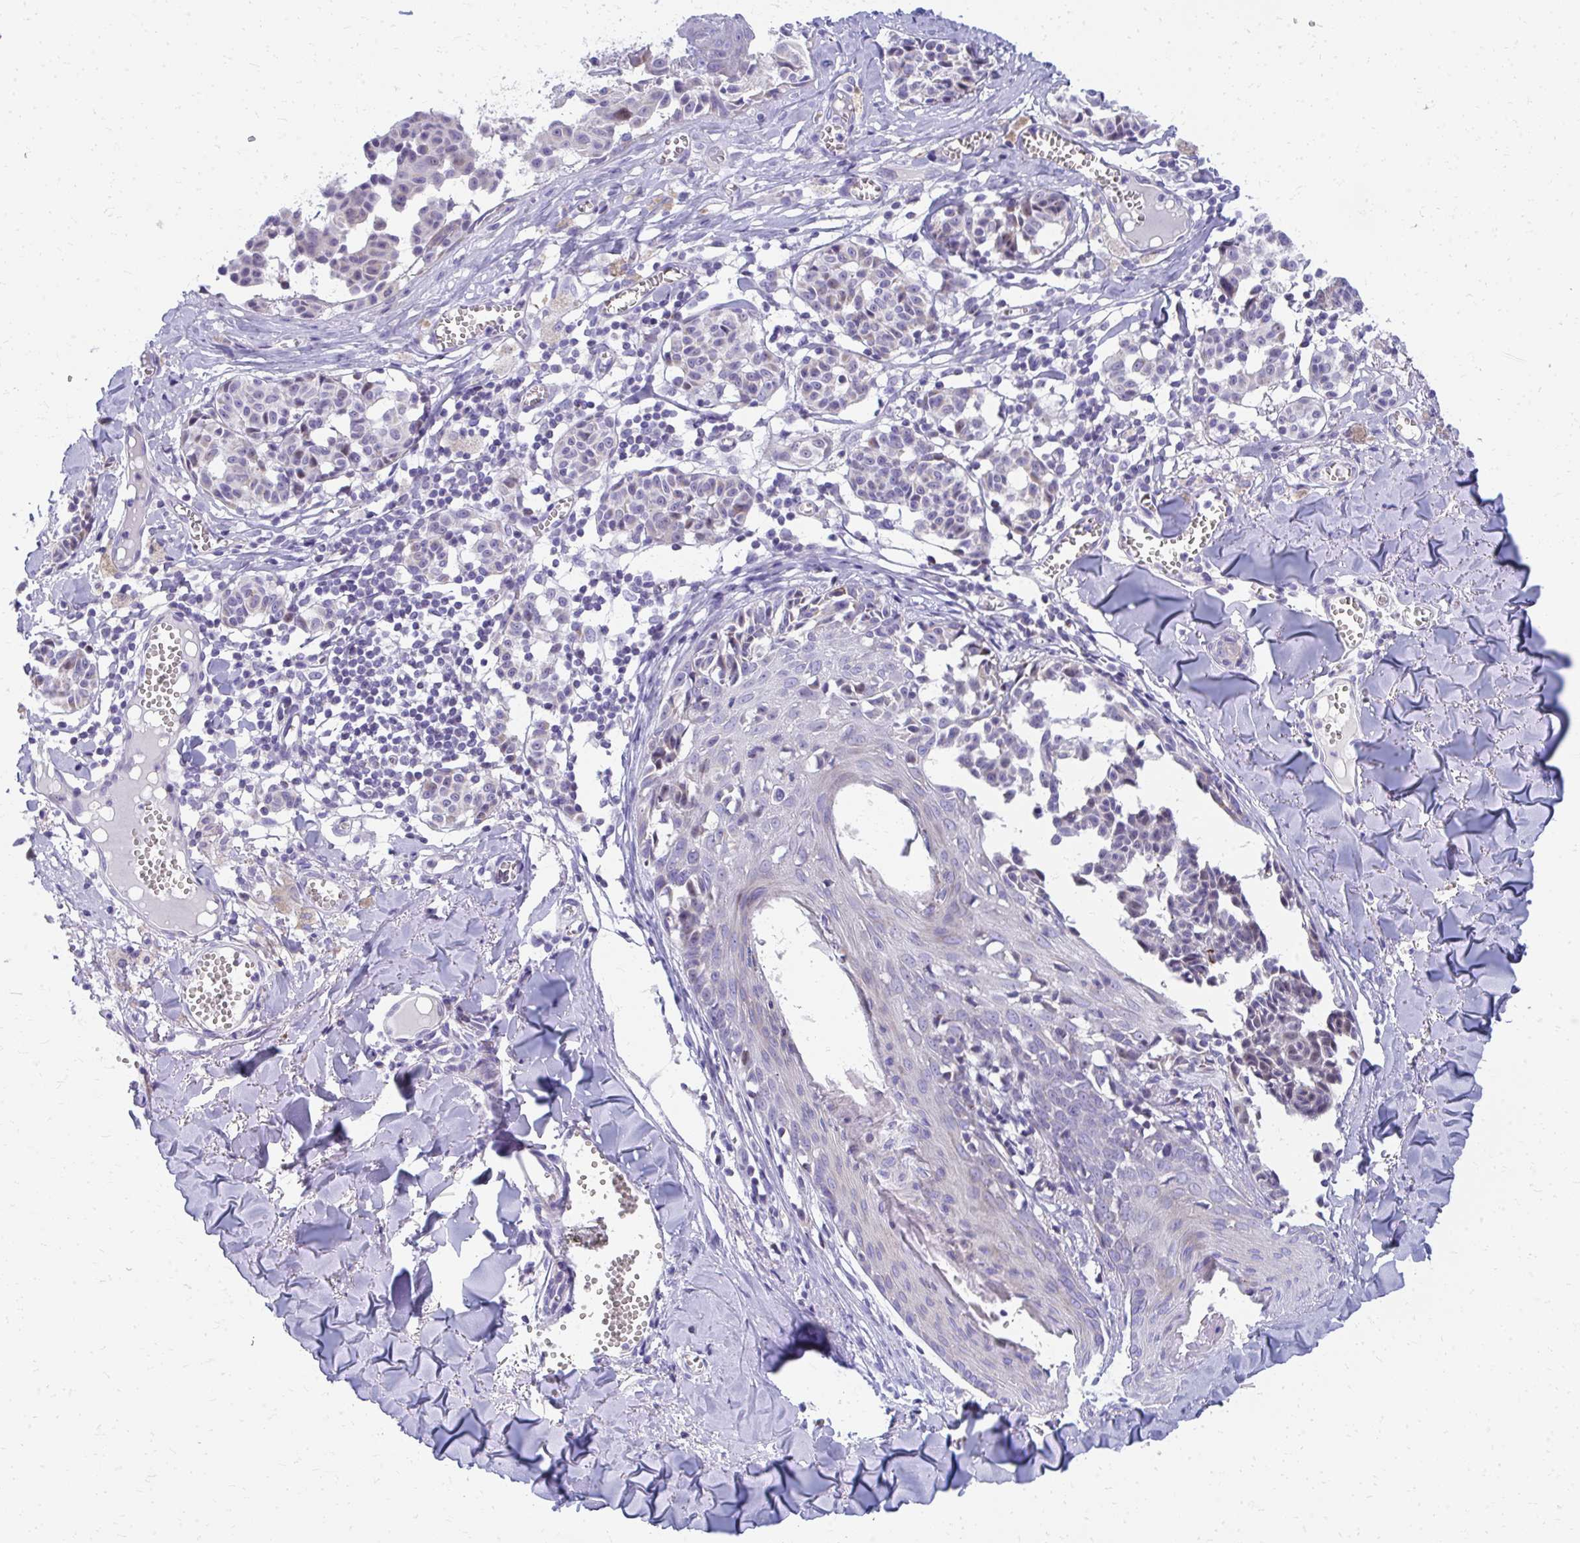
{"staining": {"intensity": "negative", "quantity": "none", "location": "none"}, "tissue": "melanoma", "cell_type": "Tumor cells", "image_type": "cancer", "snomed": [{"axis": "morphology", "description": "Malignant melanoma, NOS"}, {"axis": "topography", "description": "Skin"}], "caption": "Tumor cells are negative for brown protein staining in malignant melanoma.", "gene": "IL37", "patient": {"sex": "female", "age": 43}}